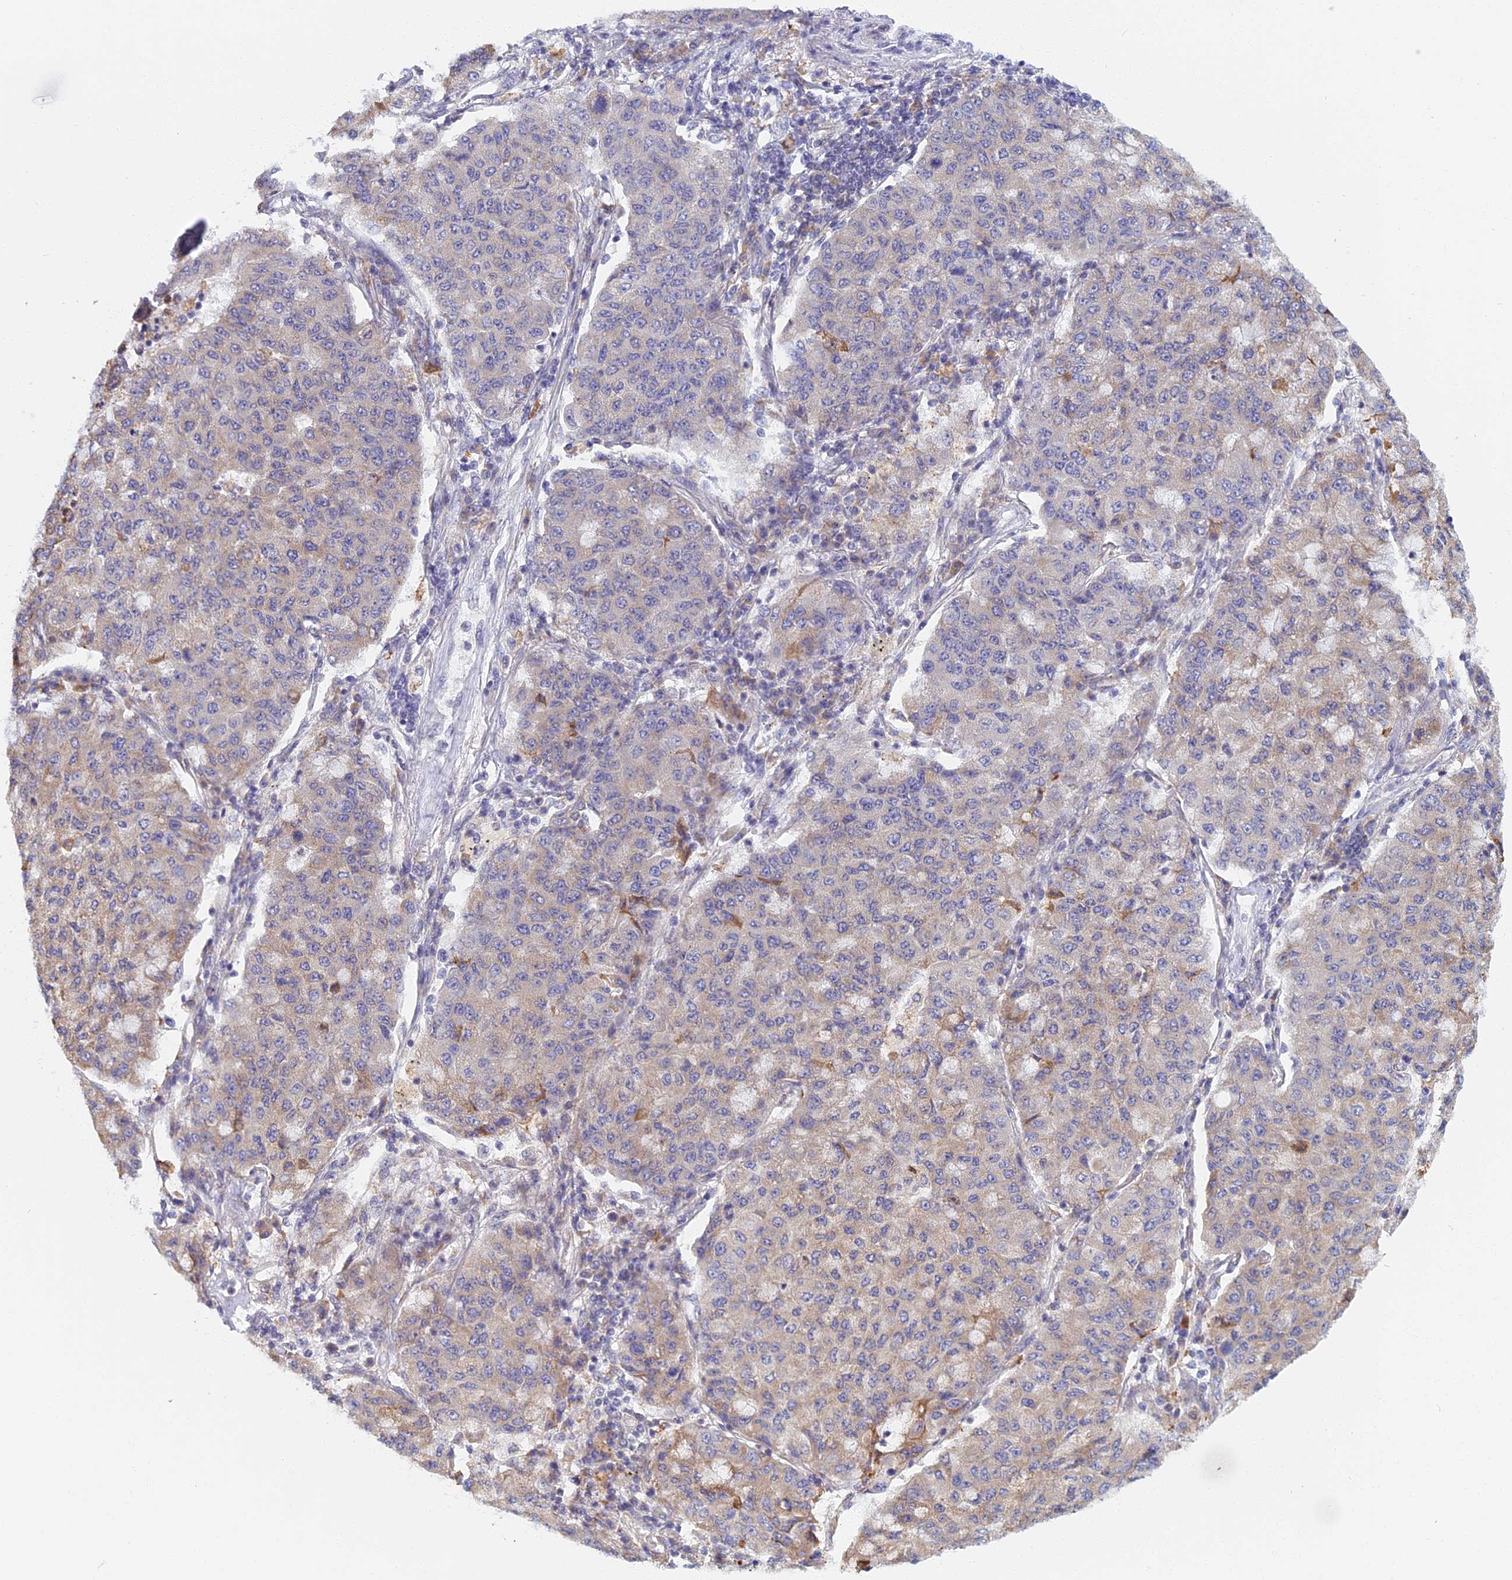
{"staining": {"intensity": "weak", "quantity": "<25%", "location": "cytoplasmic/membranous"}, "tissue": "lung cancer", "cell_type": "Tumor cells", "image_type": "cancer", "snomed": [{"axis": "morphology", "description": "Squamous cell carcinoma, NOS"}, {"axis": "topography", "description": "Lung"}], "caption": "IHC histopathology image of neoplastic tissue: human lung cancer (squamous cell carcinoma) stained with DAB reveals no significant protein expression in tumor cells. (DAB (3,3'-diaminobenzidine) immunohistochemistry (IHC), high magnification).", "gene": "DDX51", "patient": {"sex": "male", "age": 74}}